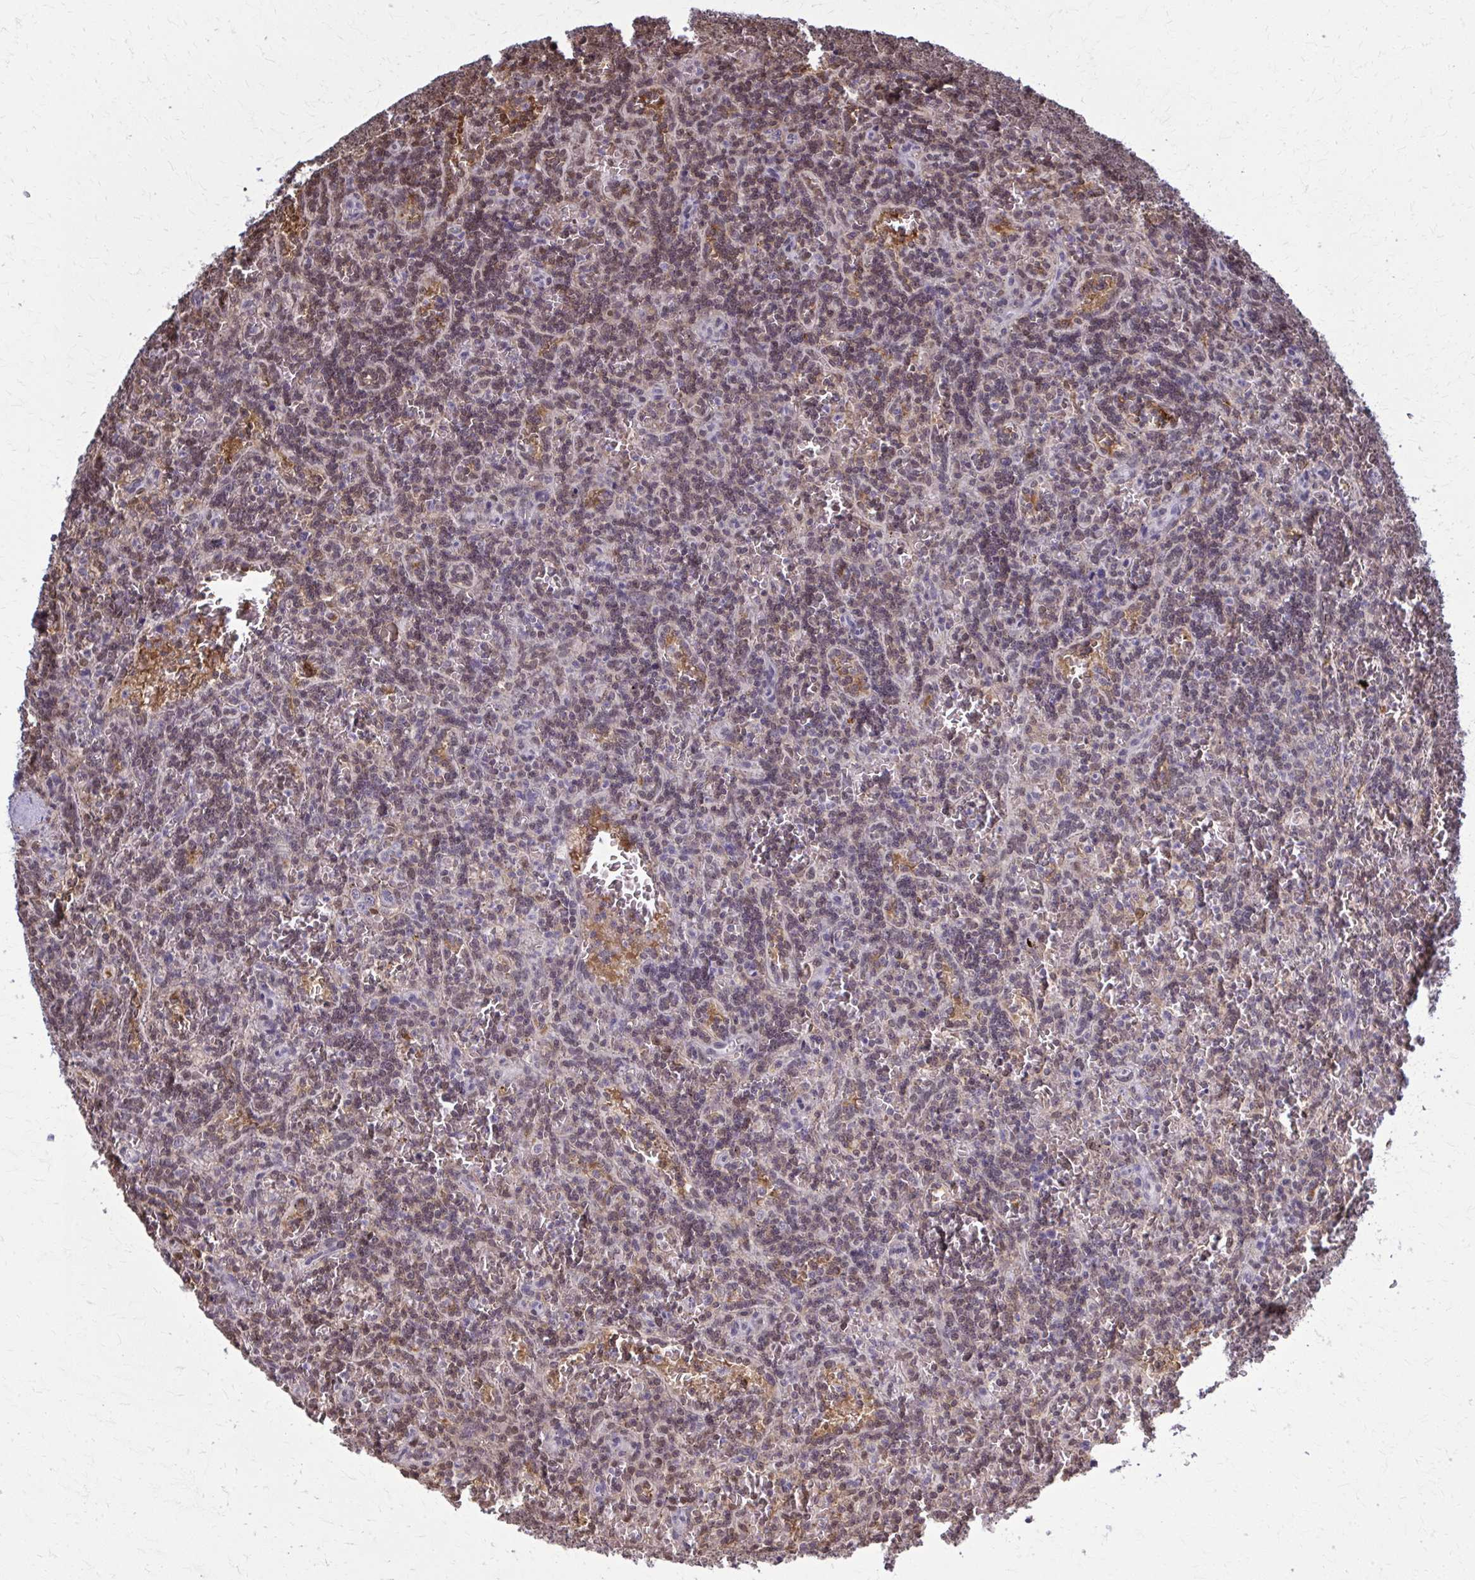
{"staining": {"intensity": "moderate", "quantity": "25%-75%", "location": "nuclear"}, "tissue": "lymphoma", "cell_type": "Tumor cells", "image_type": "cancer", "snomed": [{"axis": "morphology", "description": "Malignant lymphoma, non-Hodgkin's type, Low grade"}, {"axis": "topography", "description": "Spleen"}], "caption": "High-magnification brightfield microscopy of lymphoma stained with DAB (3,3'-diaminobenzidine) (brown) and counterstained with hematoxylin (blue). tumor cells exhibit moderate nuclear positivity is identified in approximately25%-75% of cells.", "gene": "MDH1", "patient": {"sex": "male", "age": 73}}